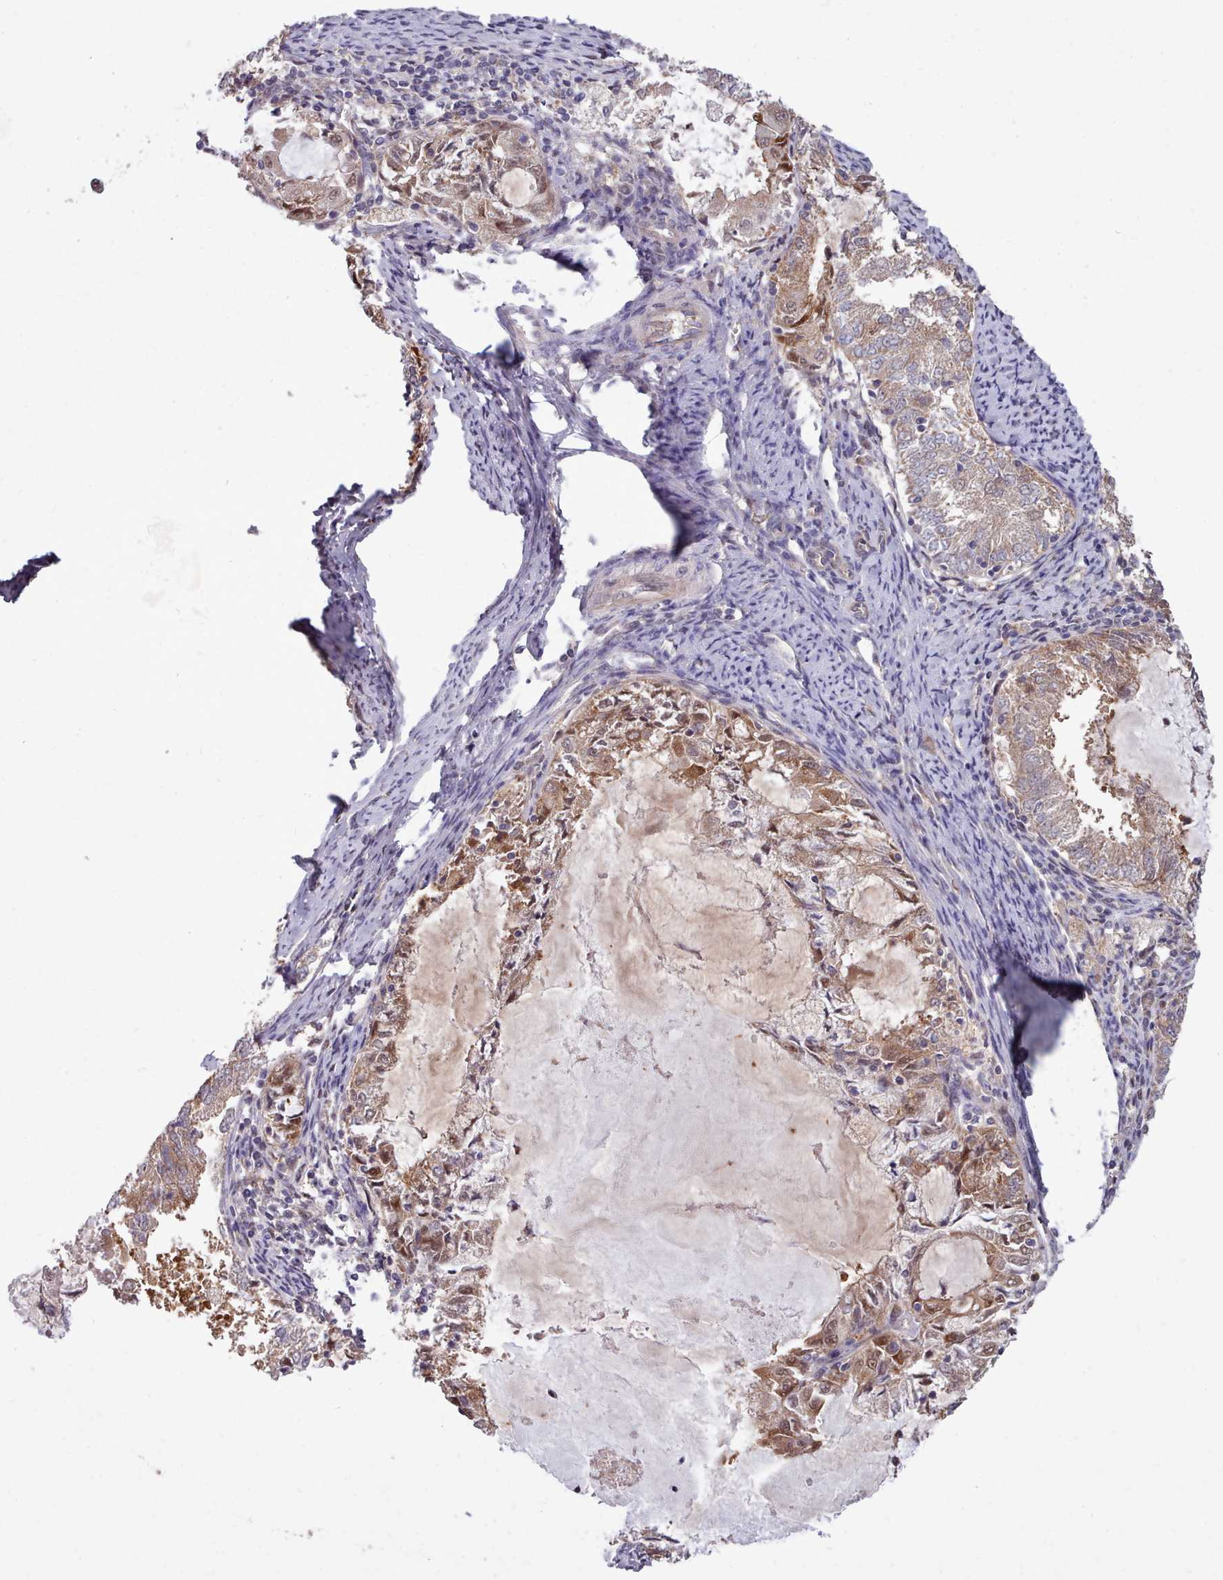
{"staining": {"intensity": "moderate", "quantity": ">75%", "location": "cytoplasmic/membranous,nuclear"}, "tissue": "endometrial cancer", "cell_type": "Tumor cells", "image_type": "cancer", "snomed": [{"axis": "morphology", "description": "Adenocarcinoma, NOS"}, {"axis": "topography", "description": "Endometrium"}], "caption": "Immunohistochemical staining of endometrial cancer exhibits medium levels of moderate cytoplasmic/membranous and nuclear positivity in about >75% of tumor cells.", "gene": "AHCY", "patient": {"sex": "female", "age": 57}}